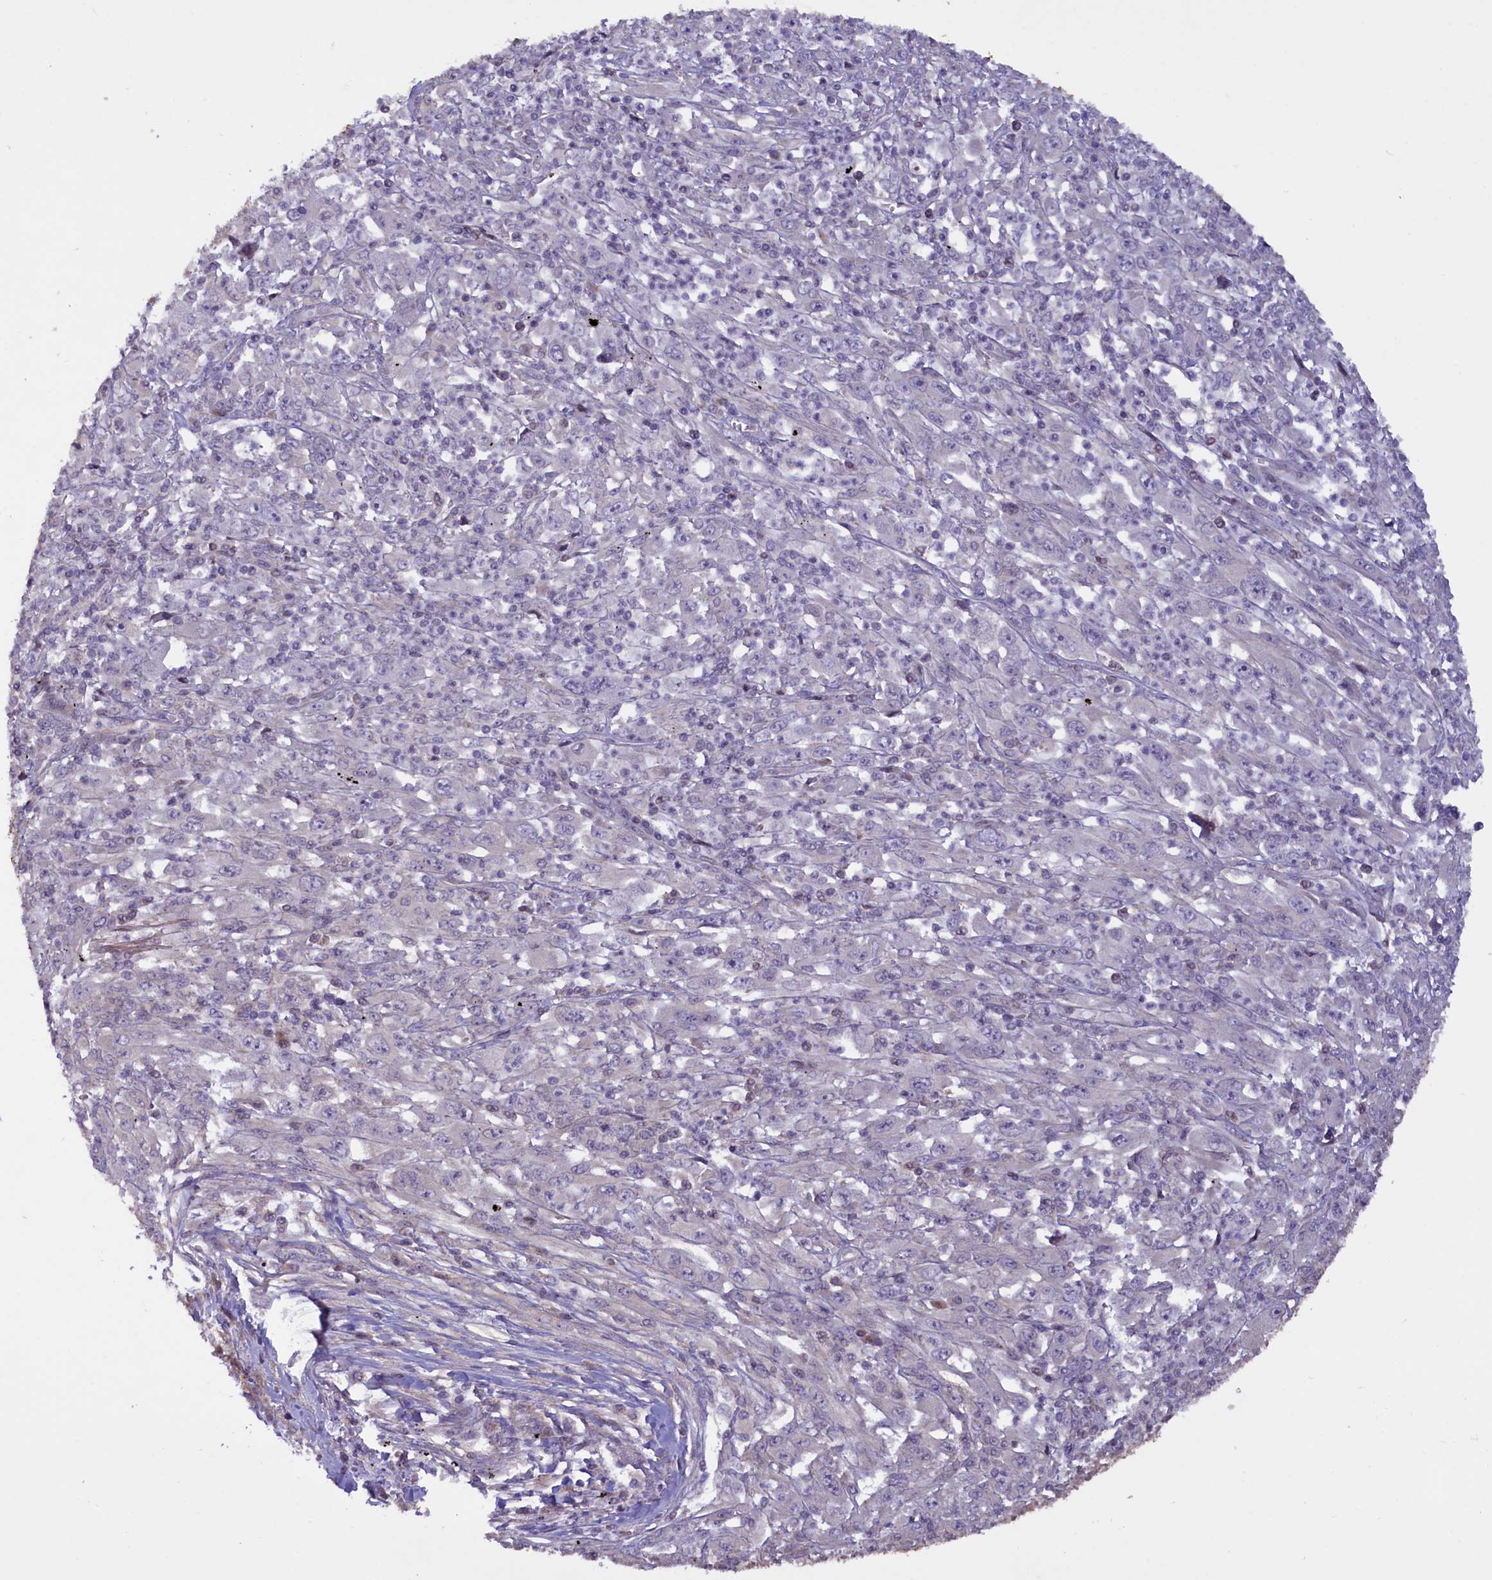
{"staining": {"intensity": "negative", "quantity": "none", "location": "none"}, "tissue": "melanoma", "cell_type": "Tumor cells", "image_type": "cancer", "snomed": [{"axis": "morphology", "description": "Malignant melanoma, Metastatic site"}, {"axis": "topography", "description": "Skin"}], "caption": "This photomicrograph is of melanoma stained with IHC to label a protein in brown with the nuclei are counter-stained blue. There is no expression in tumor cells. The staining was performed using DAB (3,3'-diaminobenzidine) to visualize the protein expression in brown, while the nuclei were stained in blue with hematoxylin (Magnification: 20x).", "gene": "MAN2C1", "patient": {"sex": "female", "age": 56}}